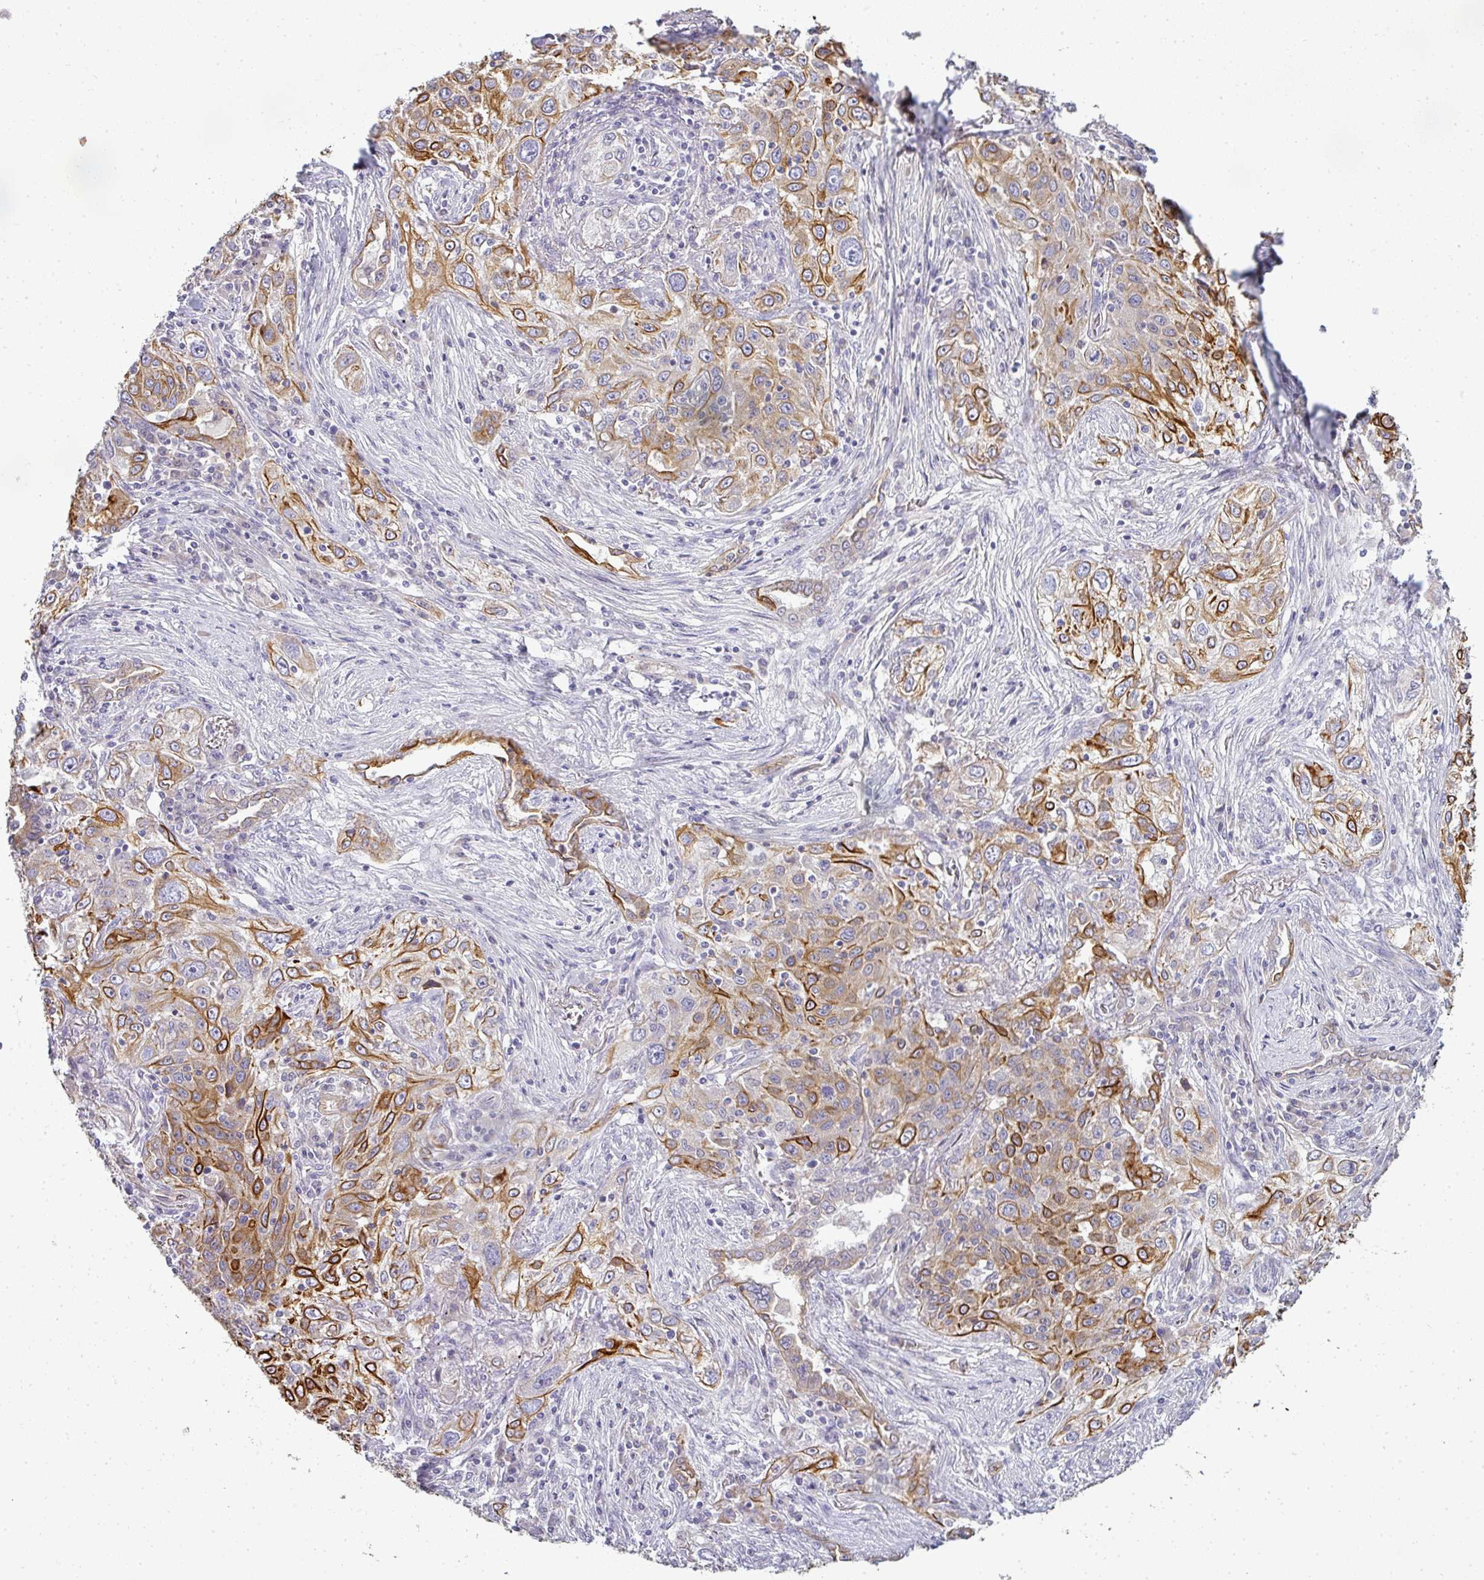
{"staining": {"intensity": "strong", "quantity": "25%-75%", "location": "cytoplasmic/membranous"}, "tissue": "lung cancer", "cell_type": "Tumor cells", "image_type": "cancer", "snomed": [{"axis": "morphology", "description": "Squamous cell carcinoma, NOS"}, {"axis": "topography", "description": "Lung"}], "caption": "The micrograph exhibits immunohistochemical staining of squamous cell carcinoma (lung). There is strong cytoplasmic/membranous staining is identified in approximately 25%-75% of tumor cells.", "gene": "ASXL3", "patient": {"sex": "female", "age": 69}}